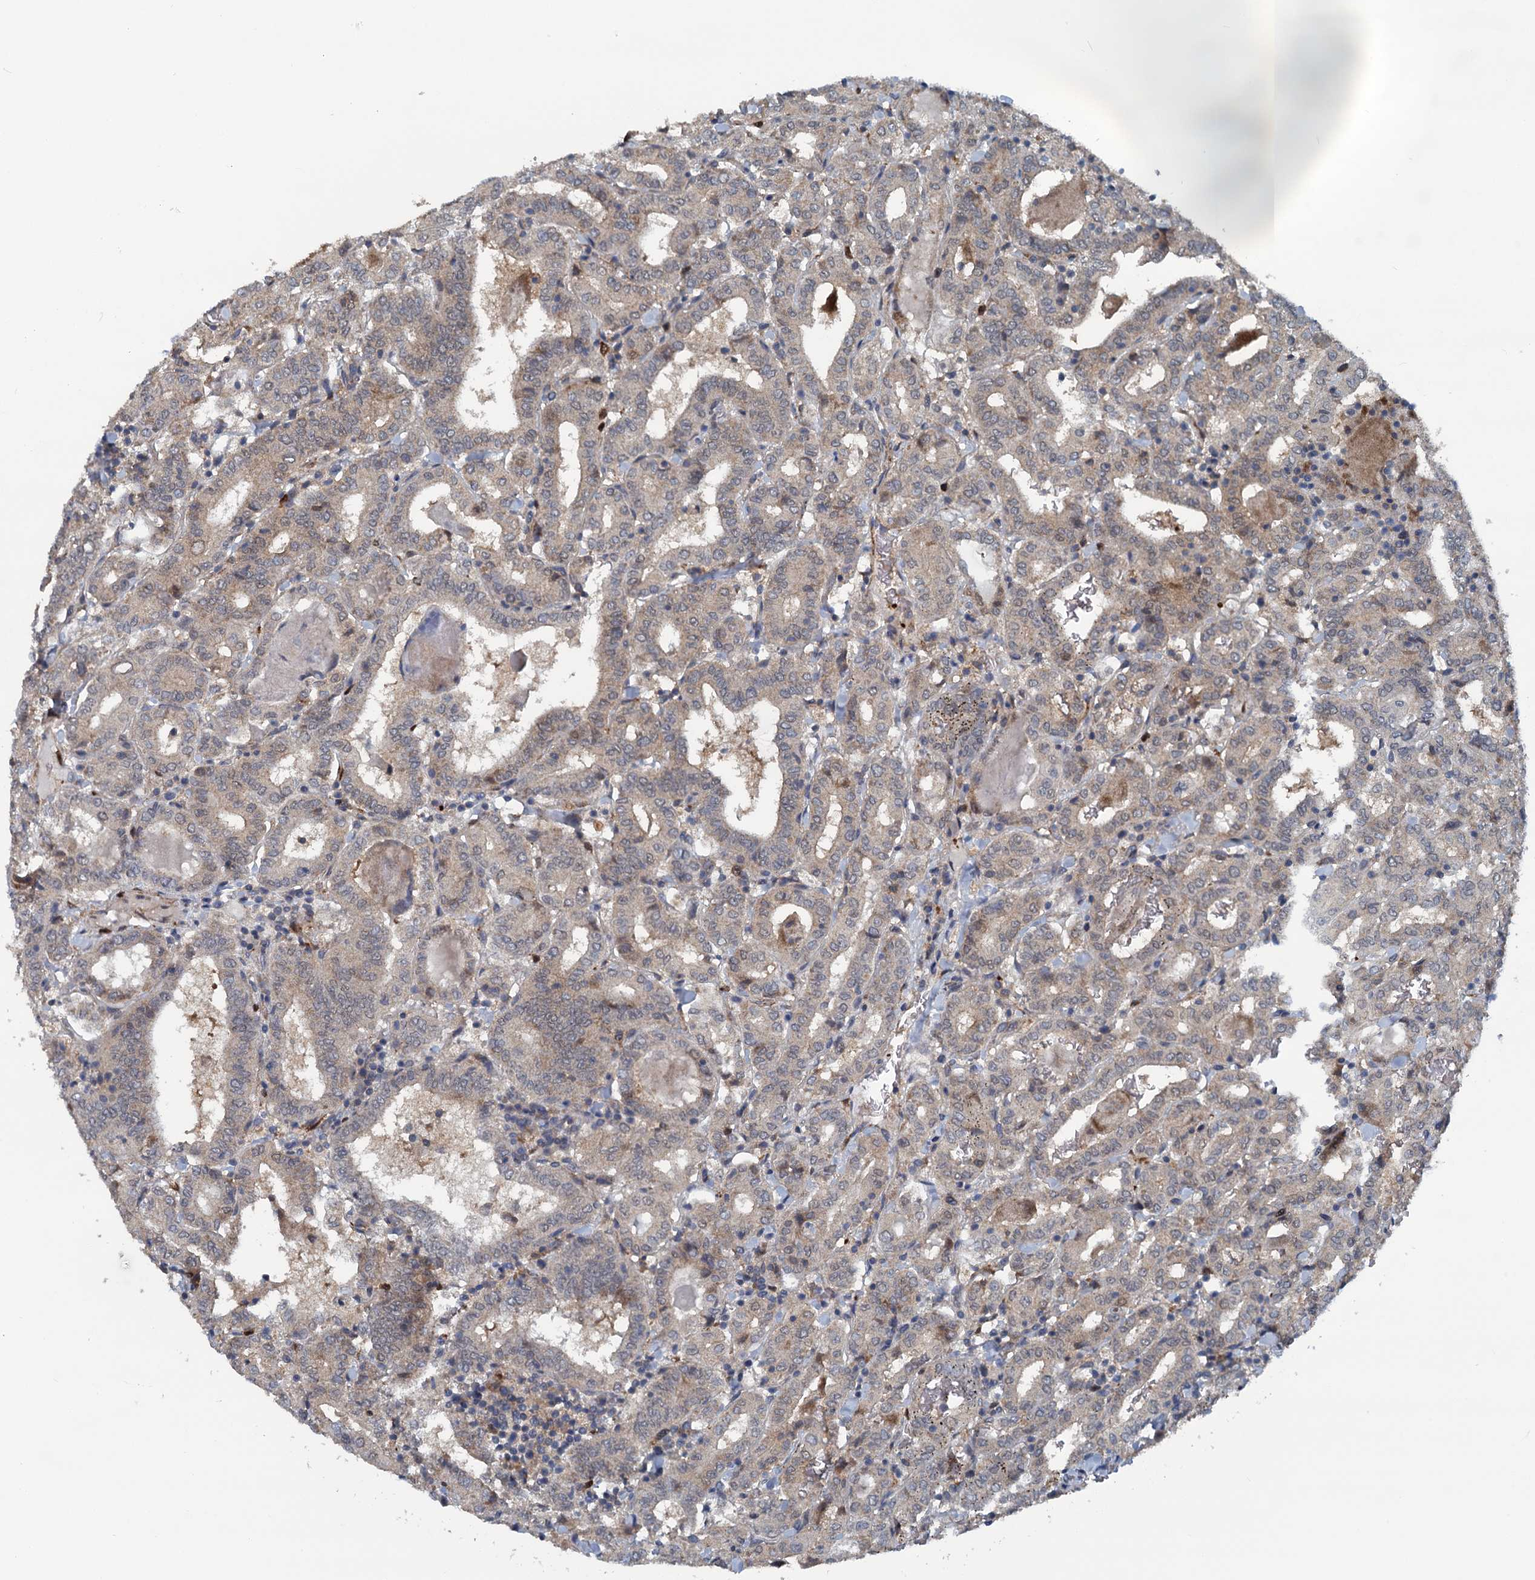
{"staining": {"intensity": "weak", "quantity": "25%-75%", "location": "cytoplasmic/membranous"}, "tissue": "thyroid cancer", "cell_type": "Tumor cells", "image_type": "cancer", "snomed": [{"axis": "morphology", "description": "Papillary adenocarcinoma, NOS"}, {"axis": "topography", "description": "Thyroid gland"}], "caption": "Immunohistochemical staining of thyroid papillary adenocarcinoma shows weak cytoplasmic/membranous protein expression in about 25%-75% of tumor cells.", "gene": "GCLM", "patient": {"sex": "female", "age": 72}}